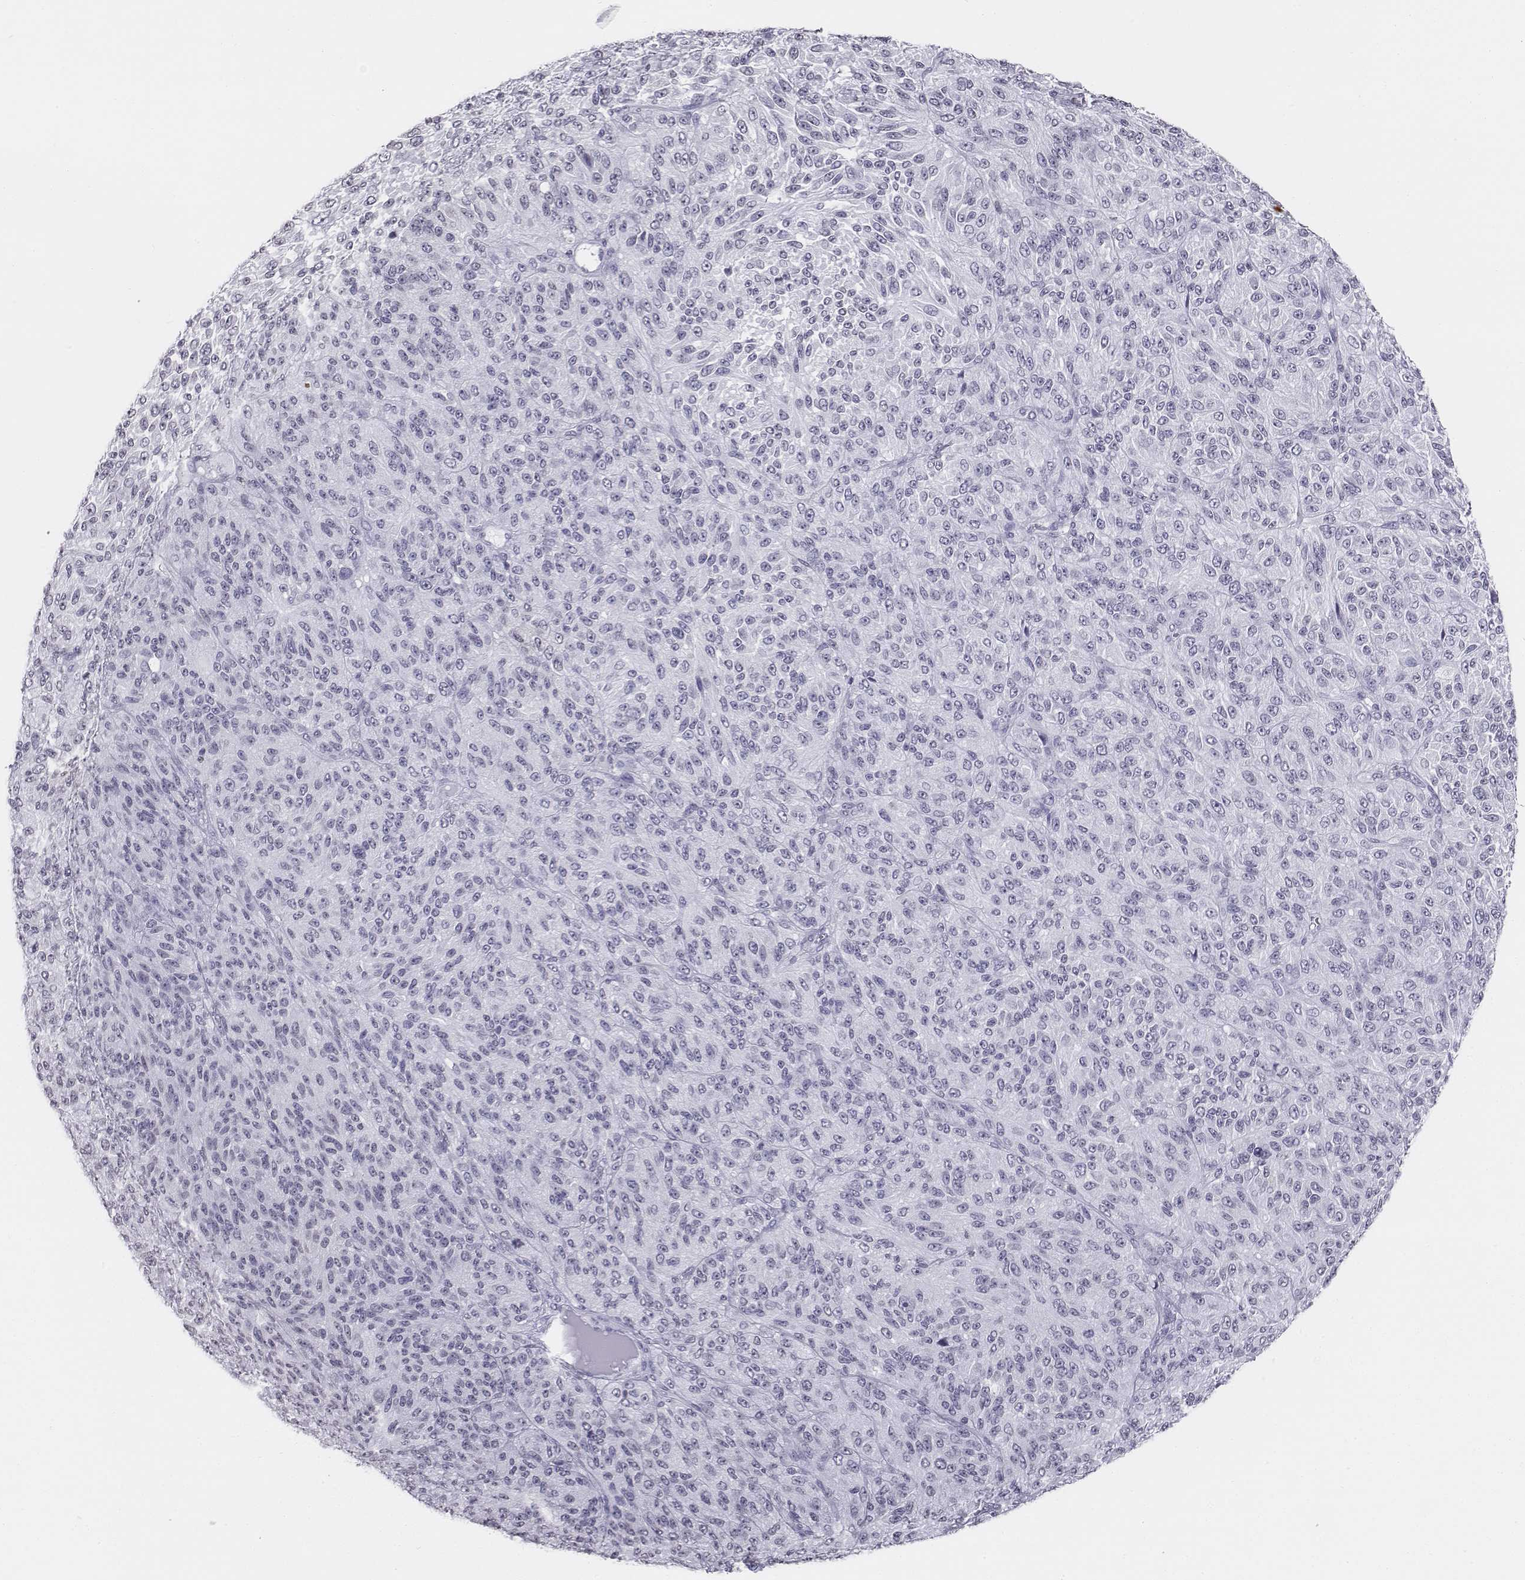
{"staining": {"intensity": "negative", "quantity": "none", "location": "none"}, "tissue": "melanoma", "cell_type": "Tumor cells", "image_type": "cancer", "snomed": [{"axis": "morphology", "description": "Malignant melanoma, Metastatic site"}, {"axis": "topography", "description": "Brain"}], "caption": "IHC histopathology image of human malignant melanoma (metastatic site) stained for a protein (brown), which demonstrates no positivity in tumor cells.", "gene": "BARHL1", "patient": {"sex": "female", "age": 56}}